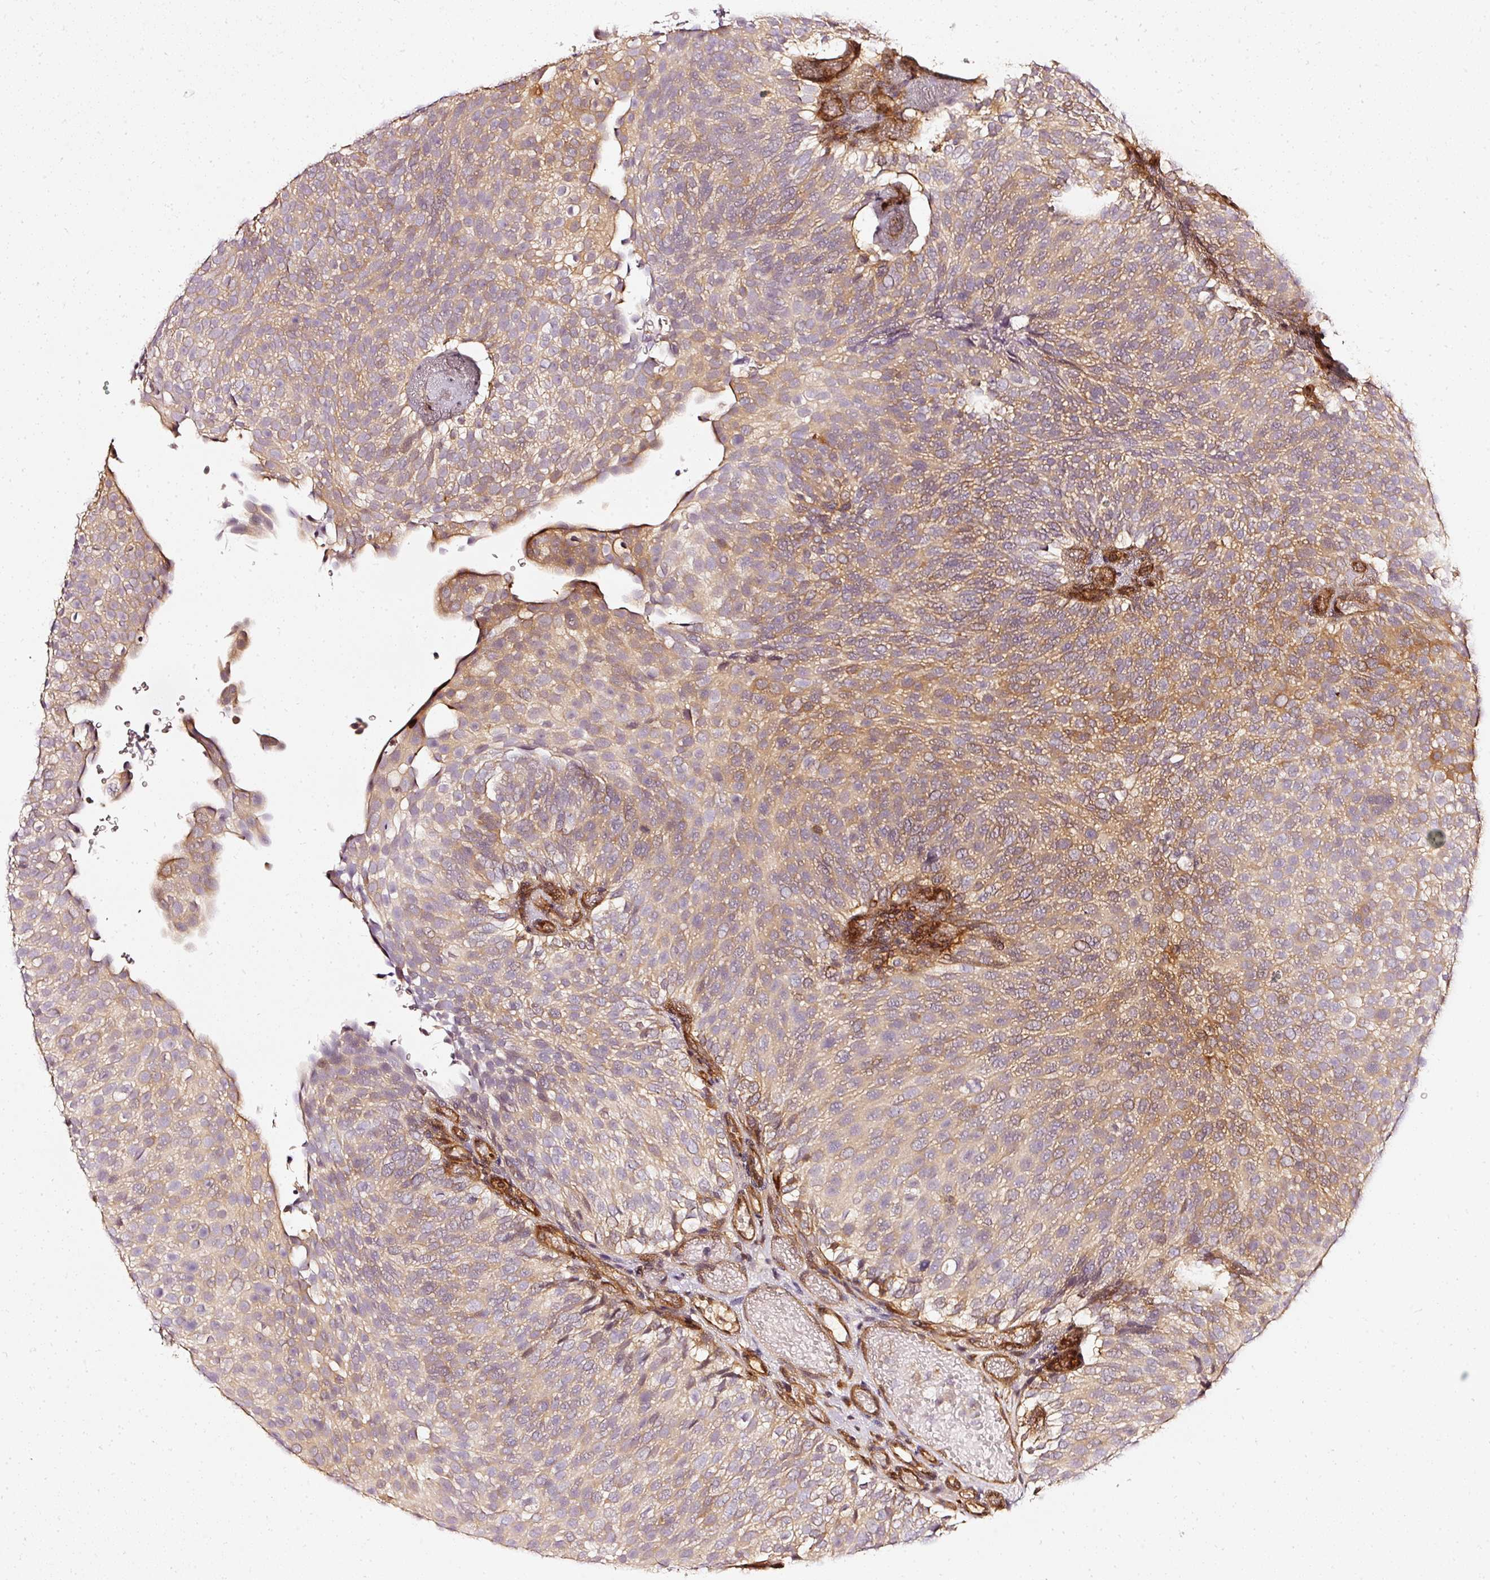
{"staining": {"intensity": "moderate", "quantity": "25%-75%", "location": "cytoplasmic/membranous"}, "tissue": "urothelial cancer", "cell_type": "Tumor cells", "image_type": "cancer", "snomed": [{"axis": "morphology", "description": "Urothelial carcinoma, Low grade"}, {"axis": "topography", "description": "Urinary bladder"}], "caption": "Protein analysis of urothelial carcinoma (low-grade) tissue reveals moderate cytoplasmic/membranous positivity in about 25%-75% of tumor cells.", "gene": "ASMTL", "patient": {"sex": "male", "age": 78}}